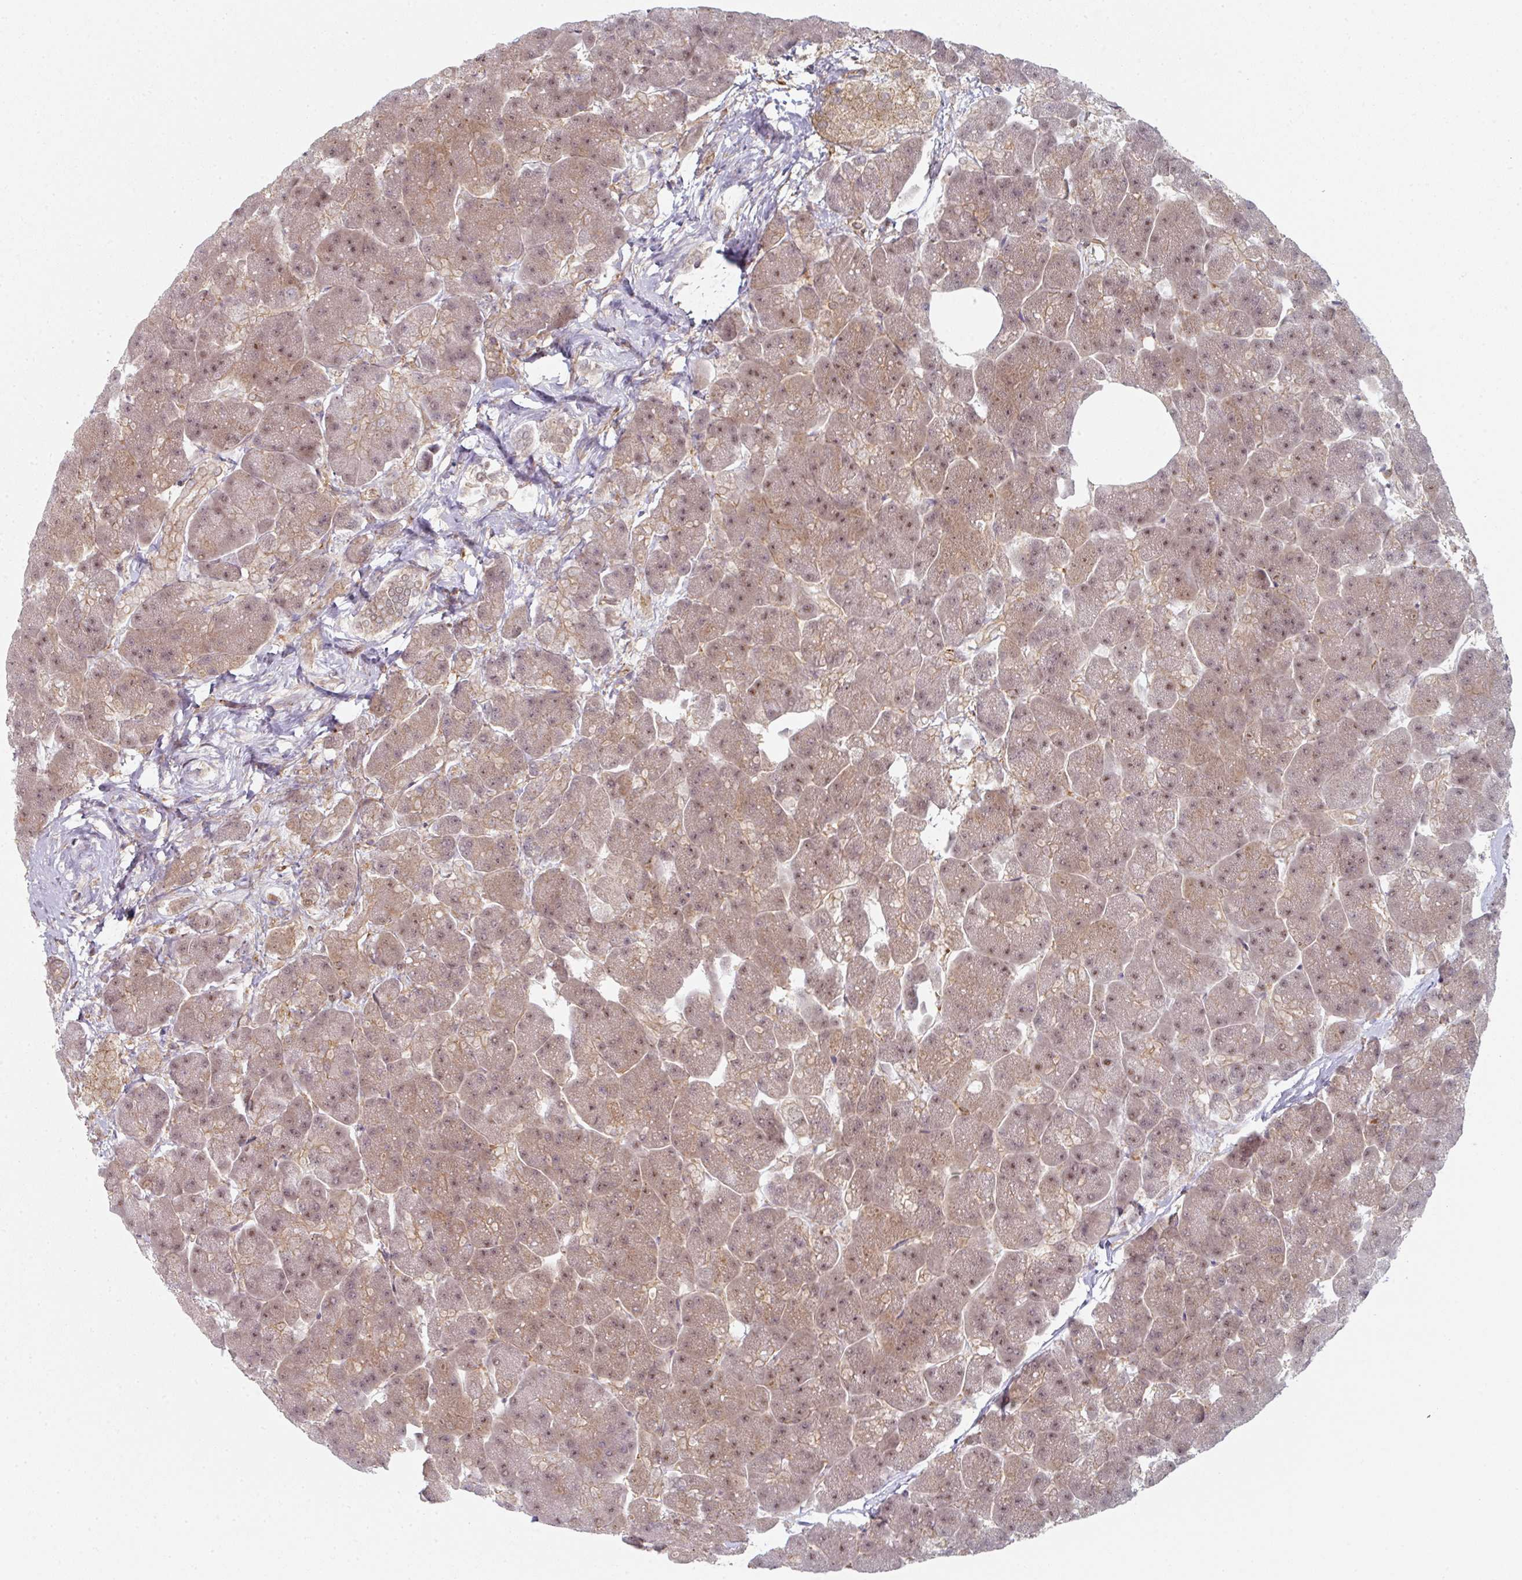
{"staining": {"intensity": "weak", "quantity": ">75%", "location": "cytoplasmic/membranous,nuclear"}, "tissue": "pancreas", "cell_type": "Exocrine glandular cells", "image_type": "normal", "snomed": [{"axis": "morphology", "description": "Normal tissue, NOS"}, {"axis": "topography", "description": "Pancreas"}, {"axis": "topography", "description": "Peripheral nerve tissue"}], "caption": "High-magnification brightfield microscopy of benign pancreas stained with DAB (brown) and counterstained with hematoxylin (blue). exocrine glandular cells exhibit weak cytoplasmic/membranous,nuclear expression is appreciated in approximately>75% of cells. (IHC, brightfield microscopy, high magnification).", "gene": "PSME3IP1", "patient": {"sex": "male", "age": 54}}